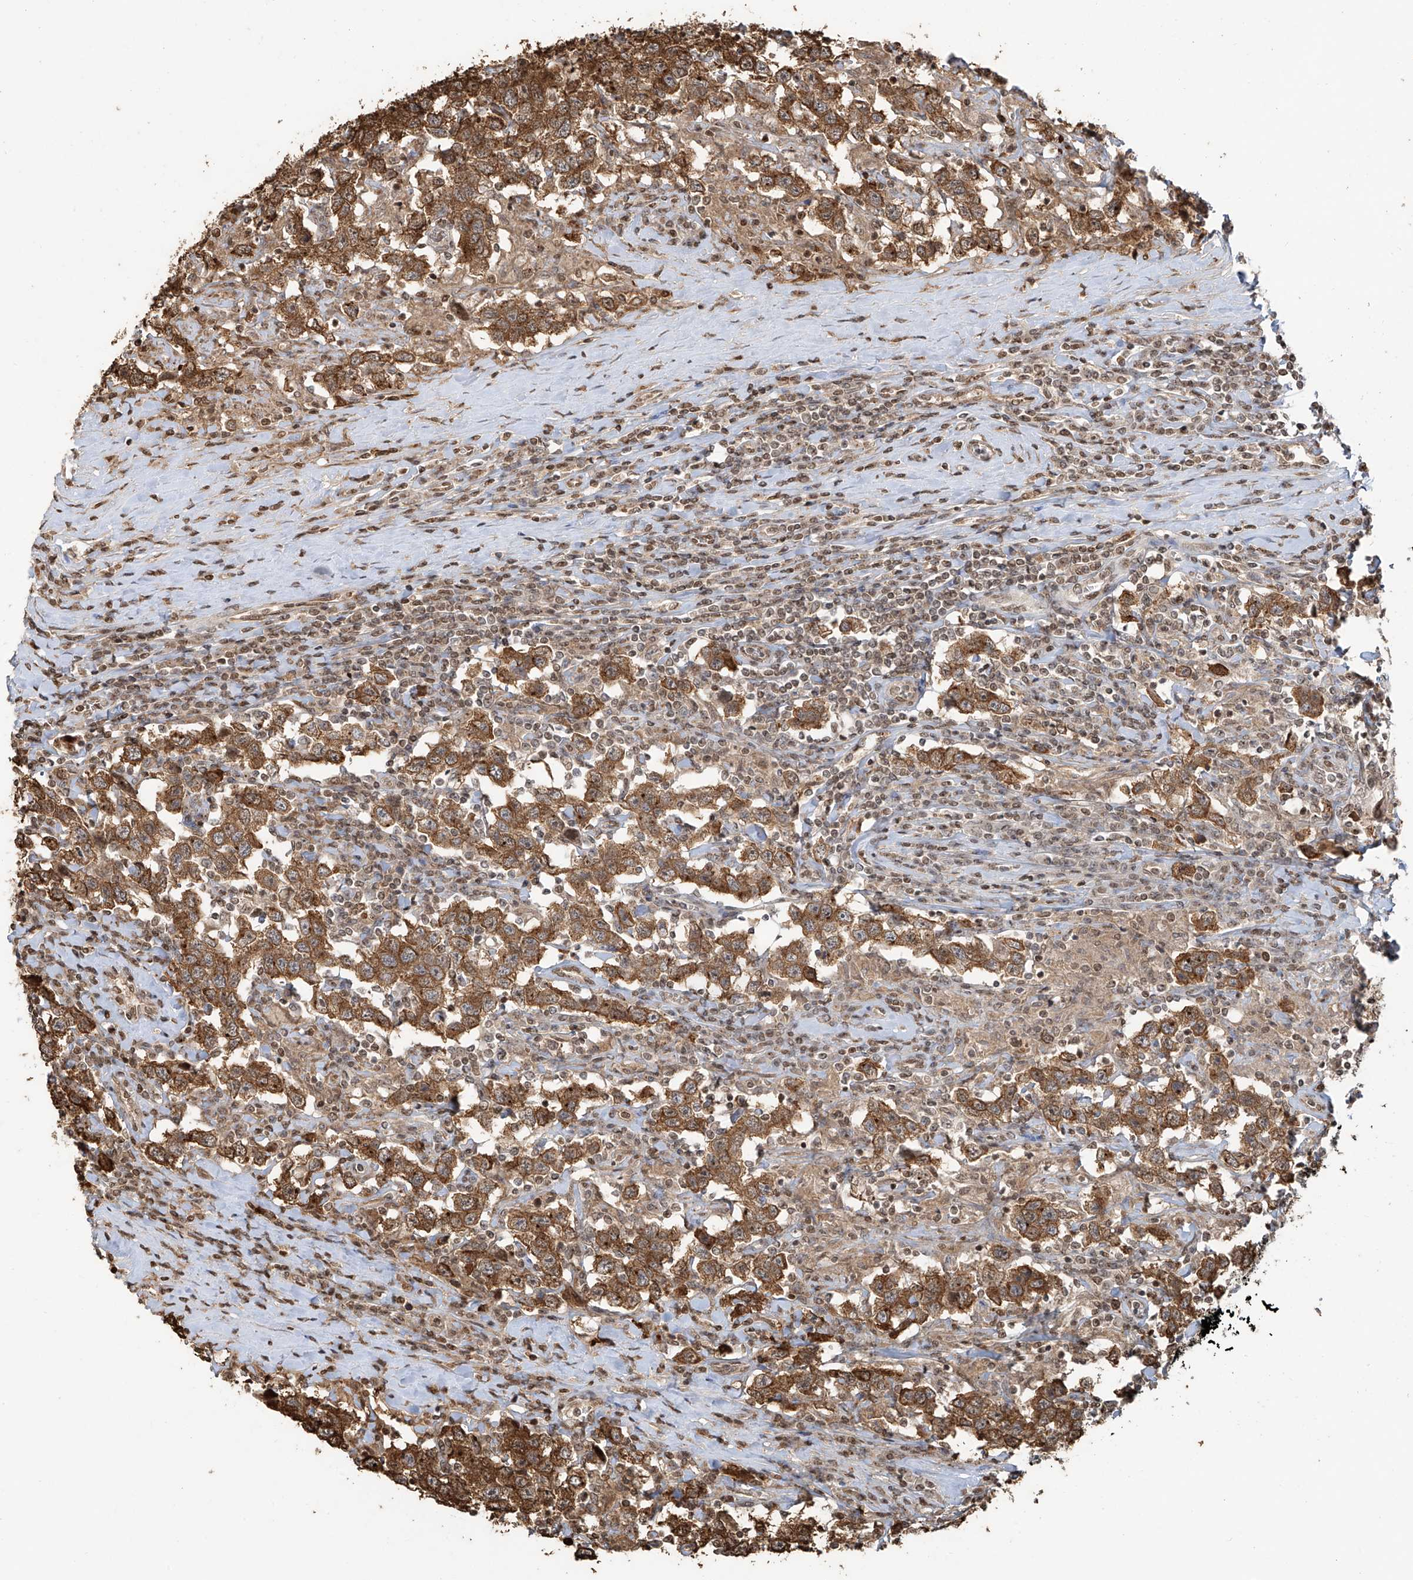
{"staining": {"intensity": "moderate", "quantity": ">75%", "location": "cytoplasmic/membranous"}, "tissue": "testis cancer", "cell_type": "Tumor cells", "image_type": "cancer", "snomed": [{"axis": "morphology", "description": "Seminoma, NOS"}, {"axis": "topography", "description": "Testis"}], "caption": "Testis seminoma tissue shows moderate cytoplasmic/membranous staining in approximately >75% of tumor cells, visualized by immunohistochemistry.", "gene": "VMP1", "patient": {"sex": "male", "age": 41}}